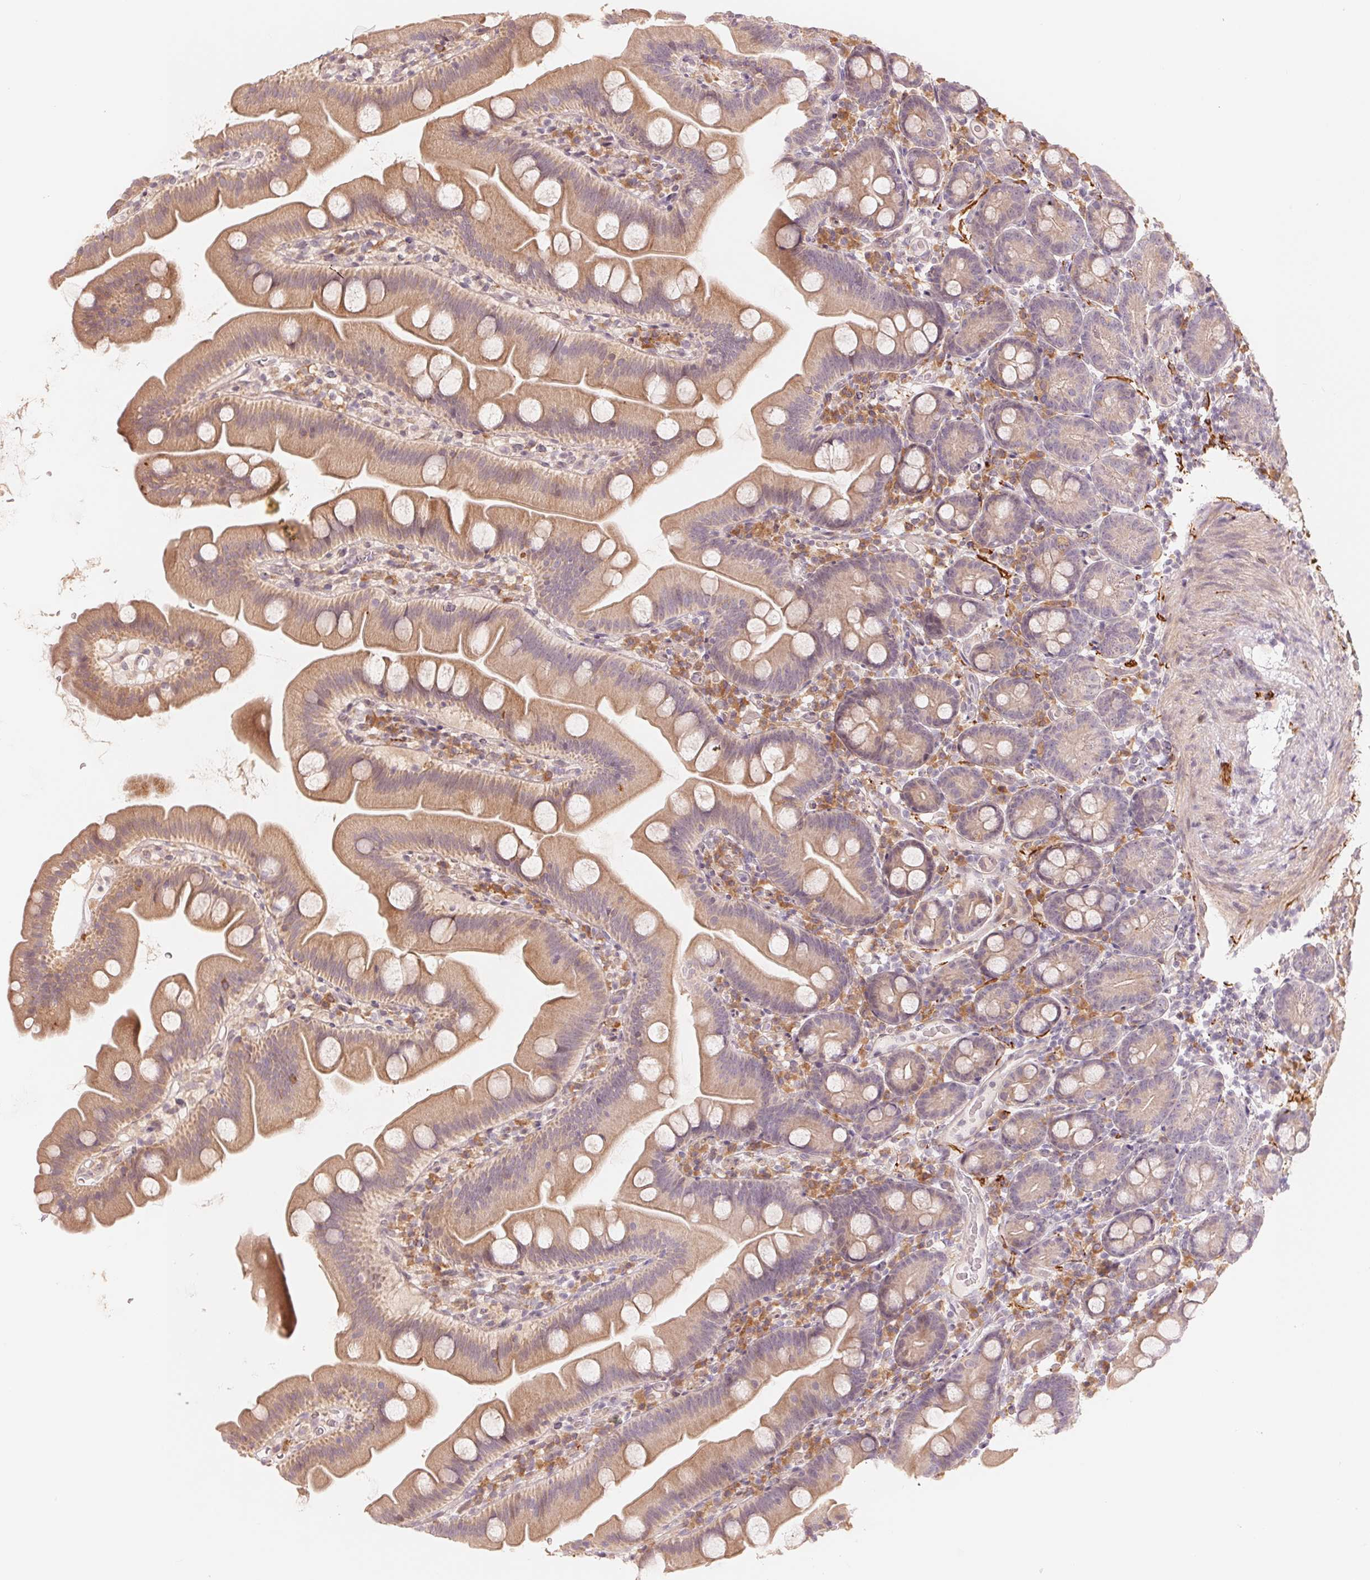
{"staining": {"intensity": "moderate", "quantity": "25%-75%", "location": "cytoplasmic/membranous"}, "tissue": "small intestine", "cell_type": "Glandular cells", "image_type": "normal", "snomed": [{"axis": "morphology", "description": "Normal tissue, NOS"}, {"axis": "topography", "description": "Small intestine"}], "caption": "IHC image of normal small intestine: human small intestine stained using immunohistochemistry (IHC) demonstrates medium levels of moderate protein expression localized specifically in the cytoplasmic/membranous of glandular cells, appearing as a cytoplasmic/membranous brown color.", "gene": "DENND2C", "patient": {"sex": "female", "age": 68}}